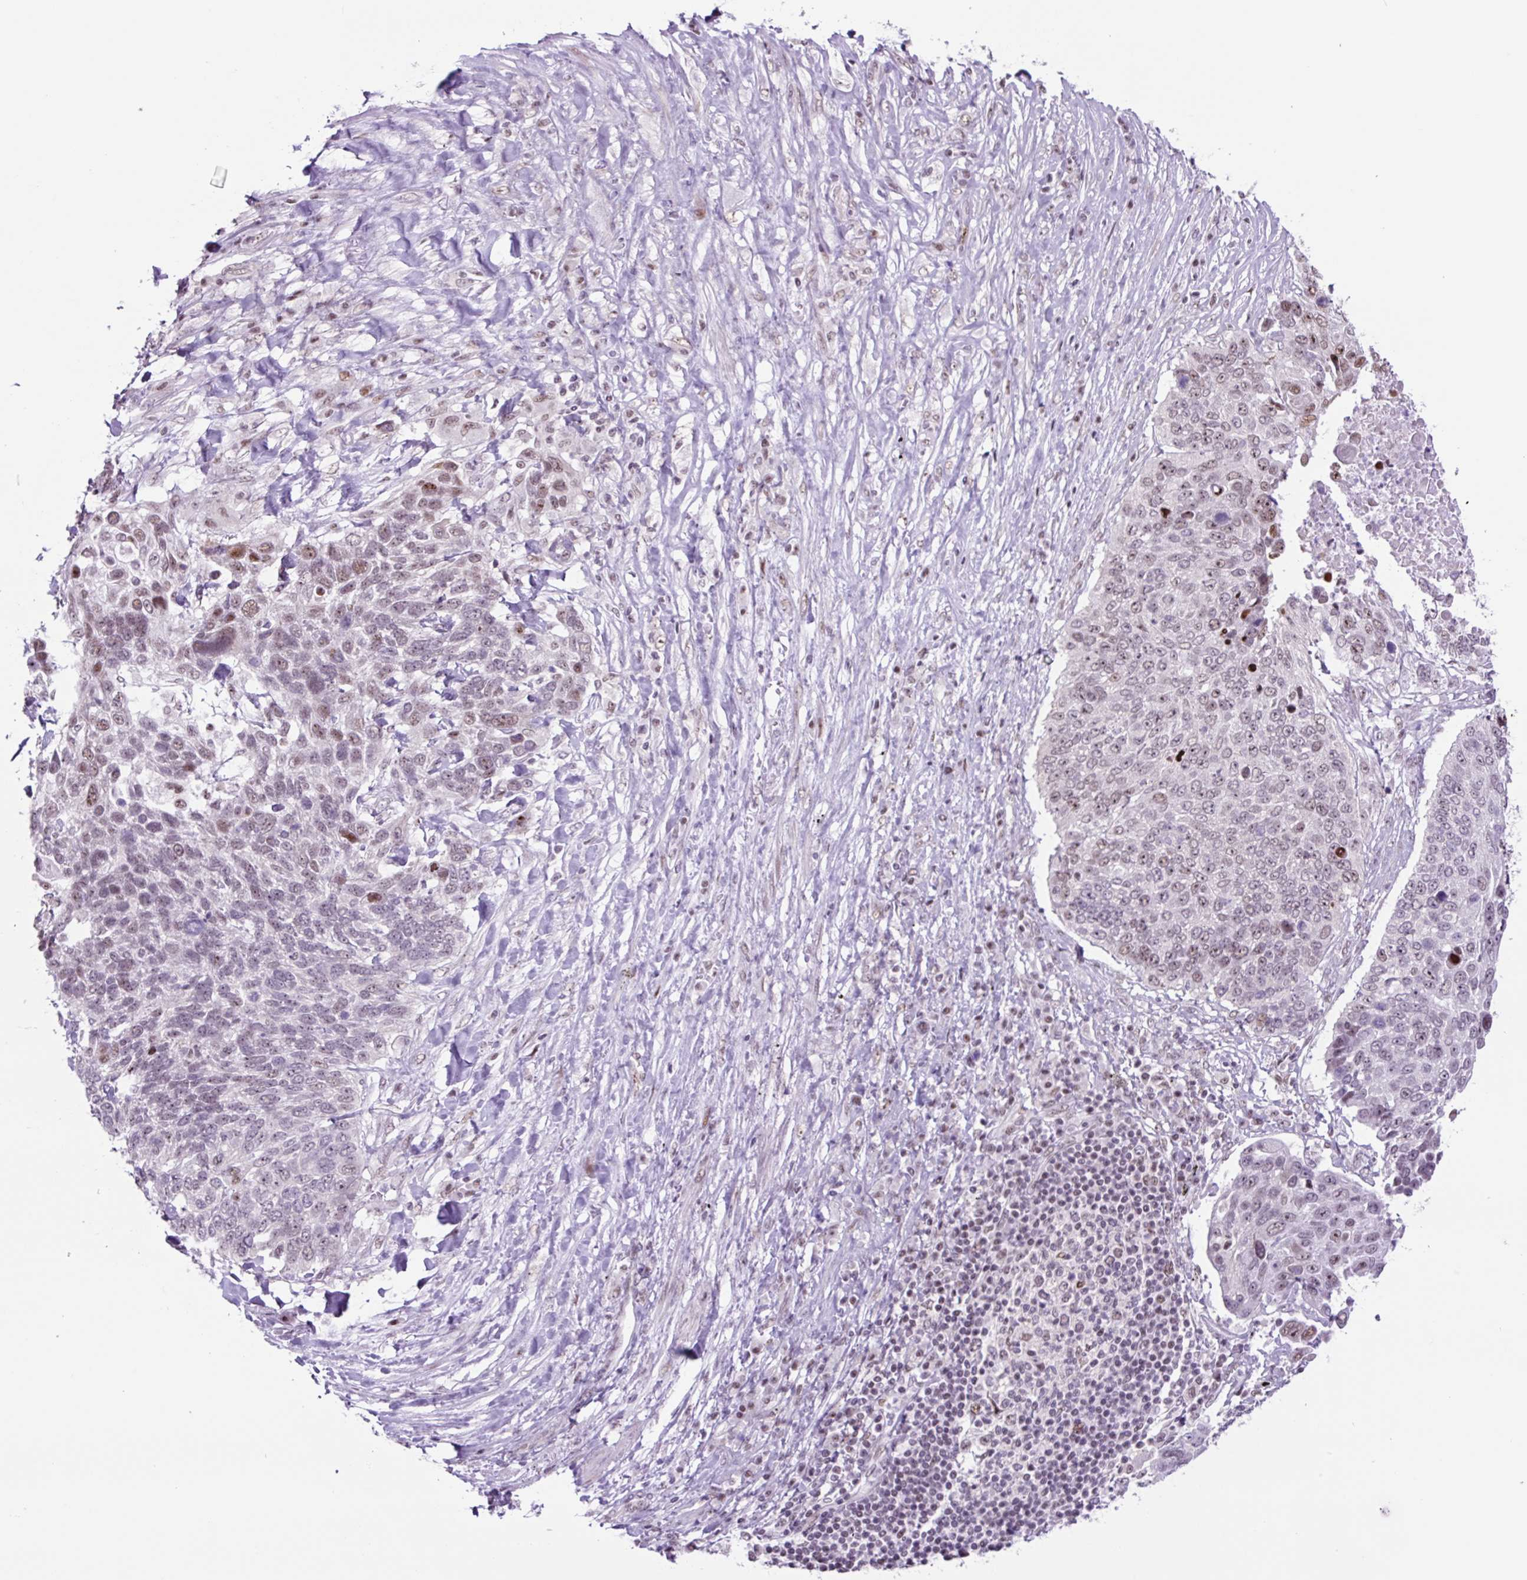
{"staining": {"intensity": "weak", "quantity": "<25%", "location": "nuclear"}, "tissue": "lung cancer", "cell_type": "Tumor cells", "image_type": "cancer", "snomed": [{"axis": "morphology", "description": "Squamous cell carcinoma, NOS"}, {"axis": "topography", "description": "Lung"}], "caption": "The image shows no significant expression in tumor cells of lung cancer (squamous cell carcinoma).", "gene": "TAF1A", "patient": {"sex": "male", "age": 66}}